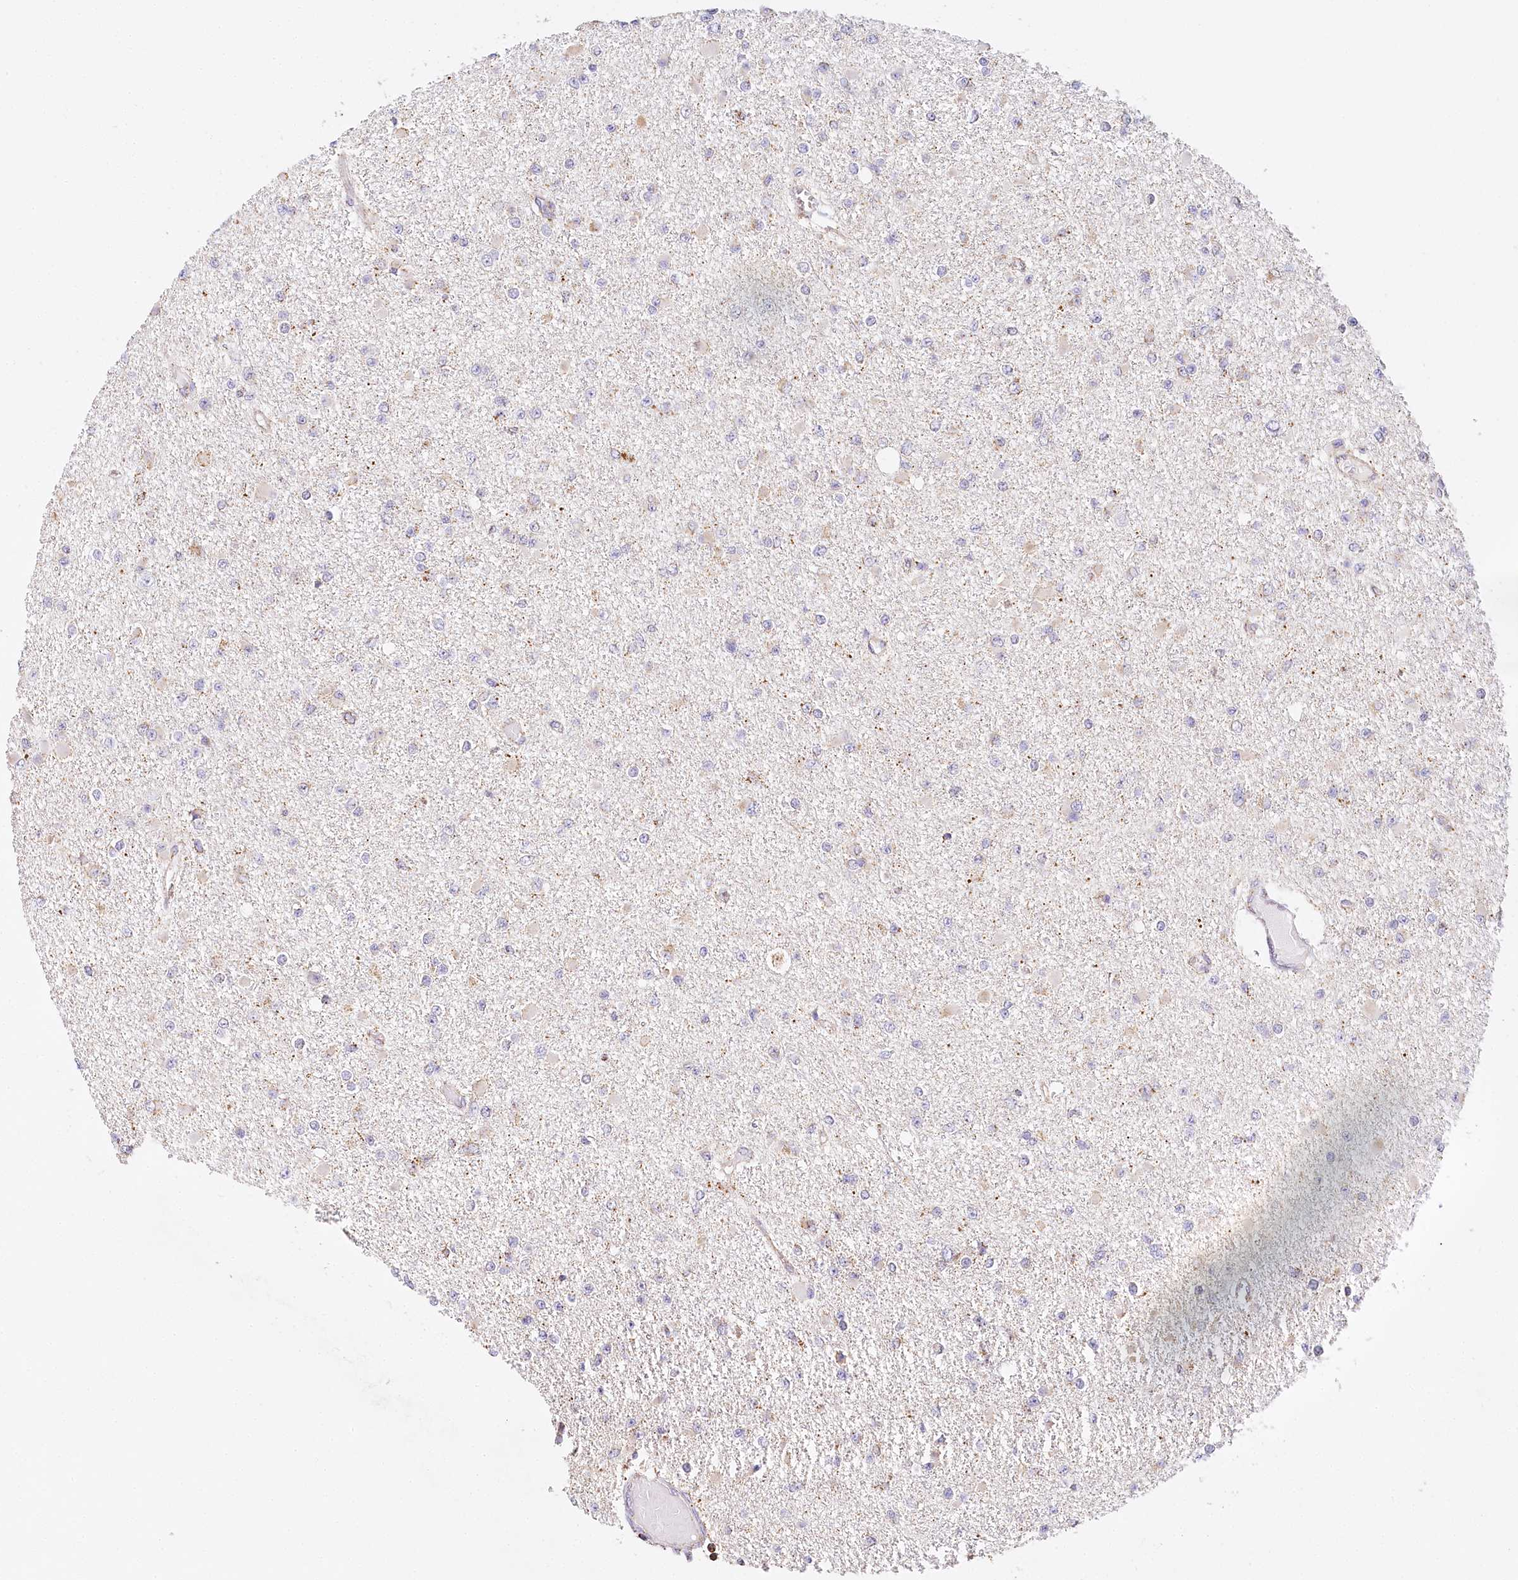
{"staining": {"intensity": "negative", "quantity": "none", "location": "none"}, "tissue": "glioma", "cell_type": "Tumor cells", "image_type": "cancer", "snomed": [{"axis": "morphology", "description": "Glioma, malignant, Low grade"}, {"axis": "topography", "description": "Brain"}], "caption": "Tumor cells are negative for brown protein staining in low-grade glioma (malignant).", "gene": "LSS", "patient": {"sex": "female", "age": 22}}